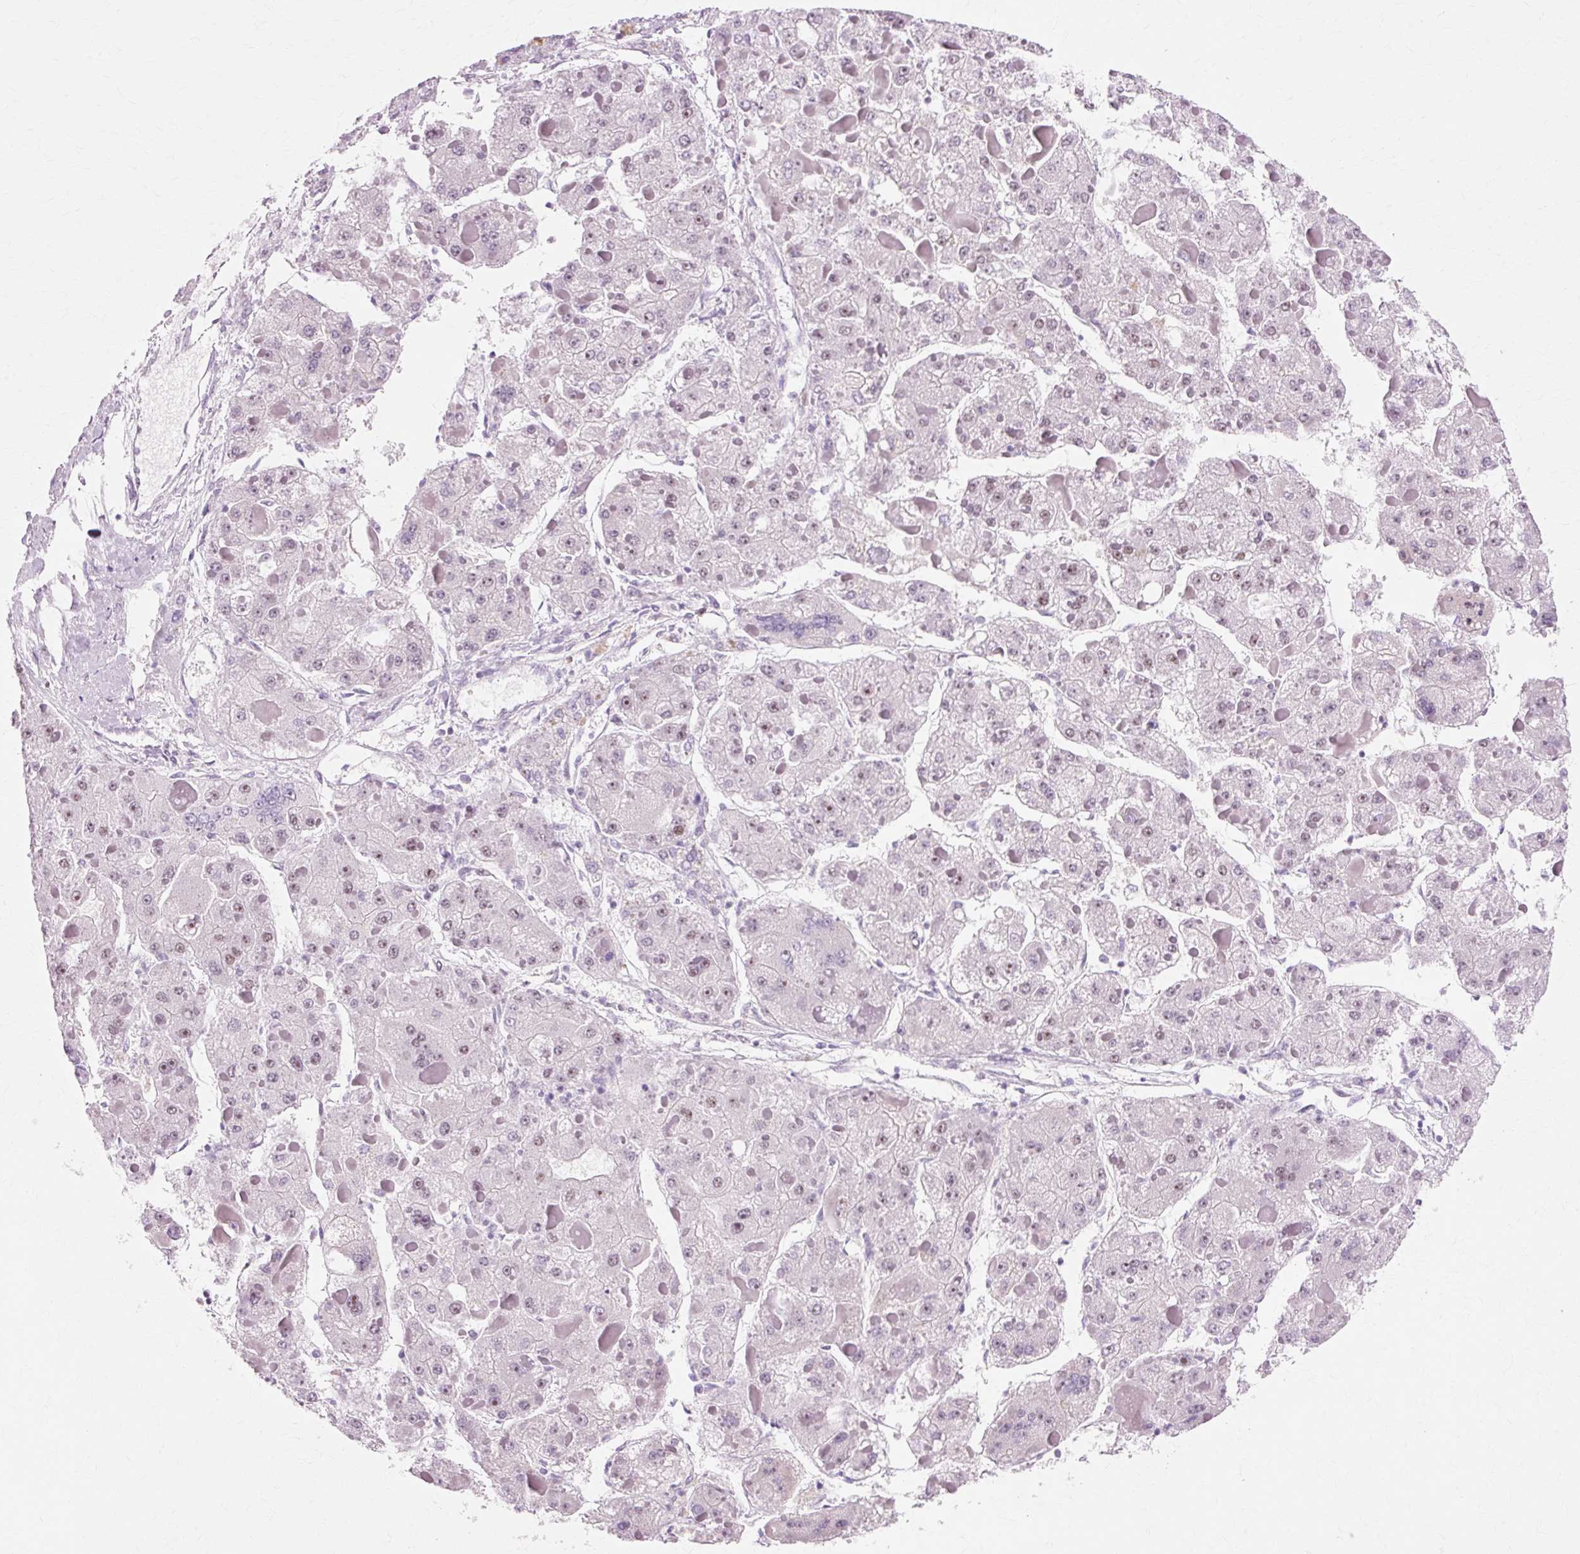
{"staining": {"intensity": "negative", "quantity": "none", "location": "none"}, "tissue": "liver cancer", "cell_type": "Tumor cells", "image_type": "cancer", "snomed": [{"axis": "morphology", "description": "Carcinoma, Hepatocellular, NOS"}, {"axis": "topography", "description": "Liver"}], "caption": "Immunohistochemistry (IHC) image of neoplastic tissue: liver hepatocellular carcinoma stained with DAB (3,3'-diaminobenzidine) displays no significant protein expression in tumor cells.", "gene": "MACROD2", "patient": {"sex": "female", "age": 73}}